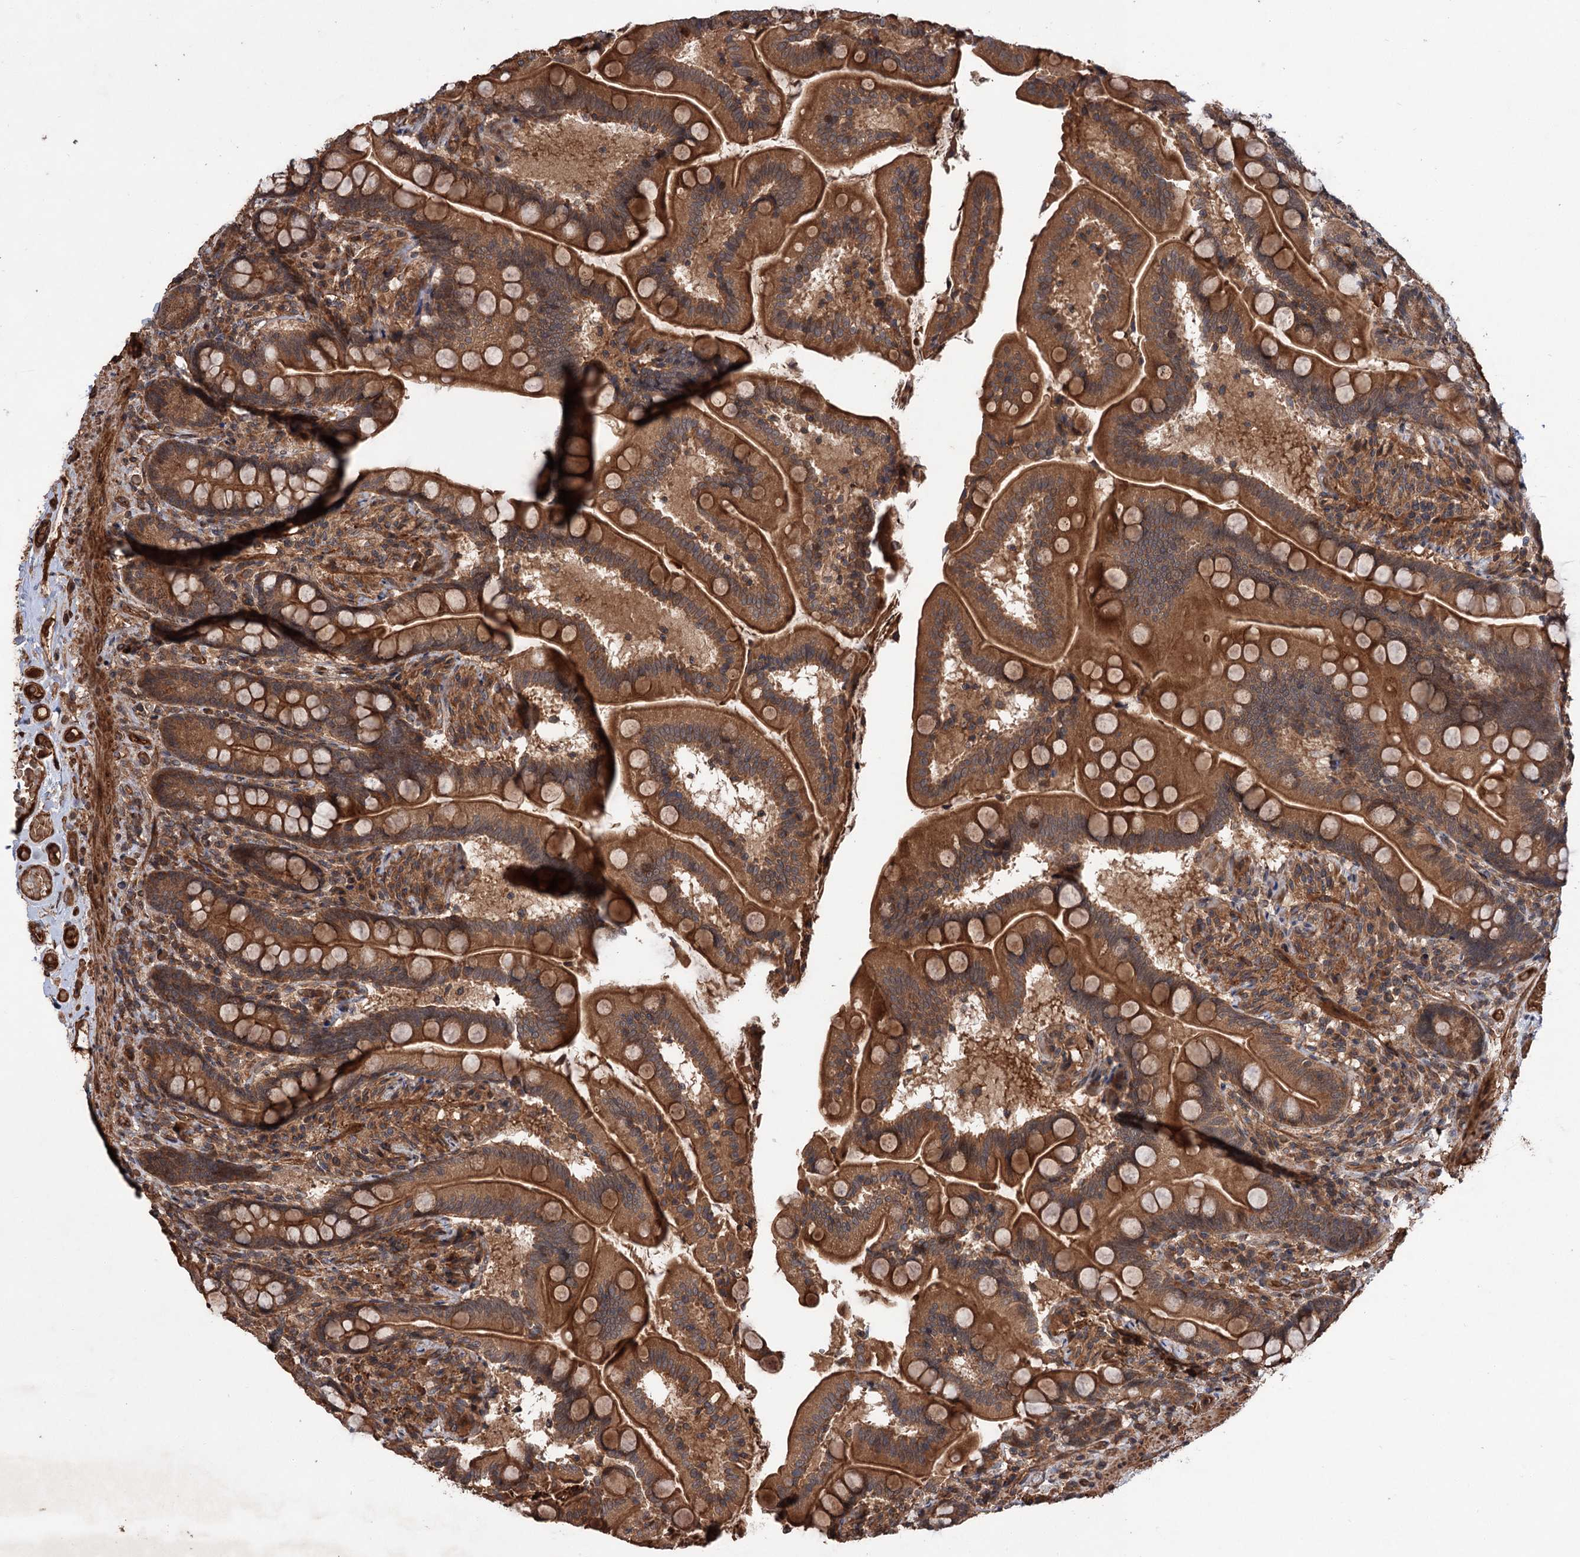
{"staining": {"intensity": "strong", "quantity": ">75%", "location": "cytoplasmic/membranous,nuclear"}, "tissue": "small intestine", "cell_type": "Glandular cells", "image_type": "normal", "snomed": [{"axis": "morphology", "description": "Normal tissue, NOS"}, {"axis": "topography", "description": "Small intestine"}], "caption": "Normal small intestine shows strong cytoplasmic/membranous,nuclear staining in about >75% of glandular cells.", "gene": "ADK", "patient": {"sex": "female", "age": 64}}